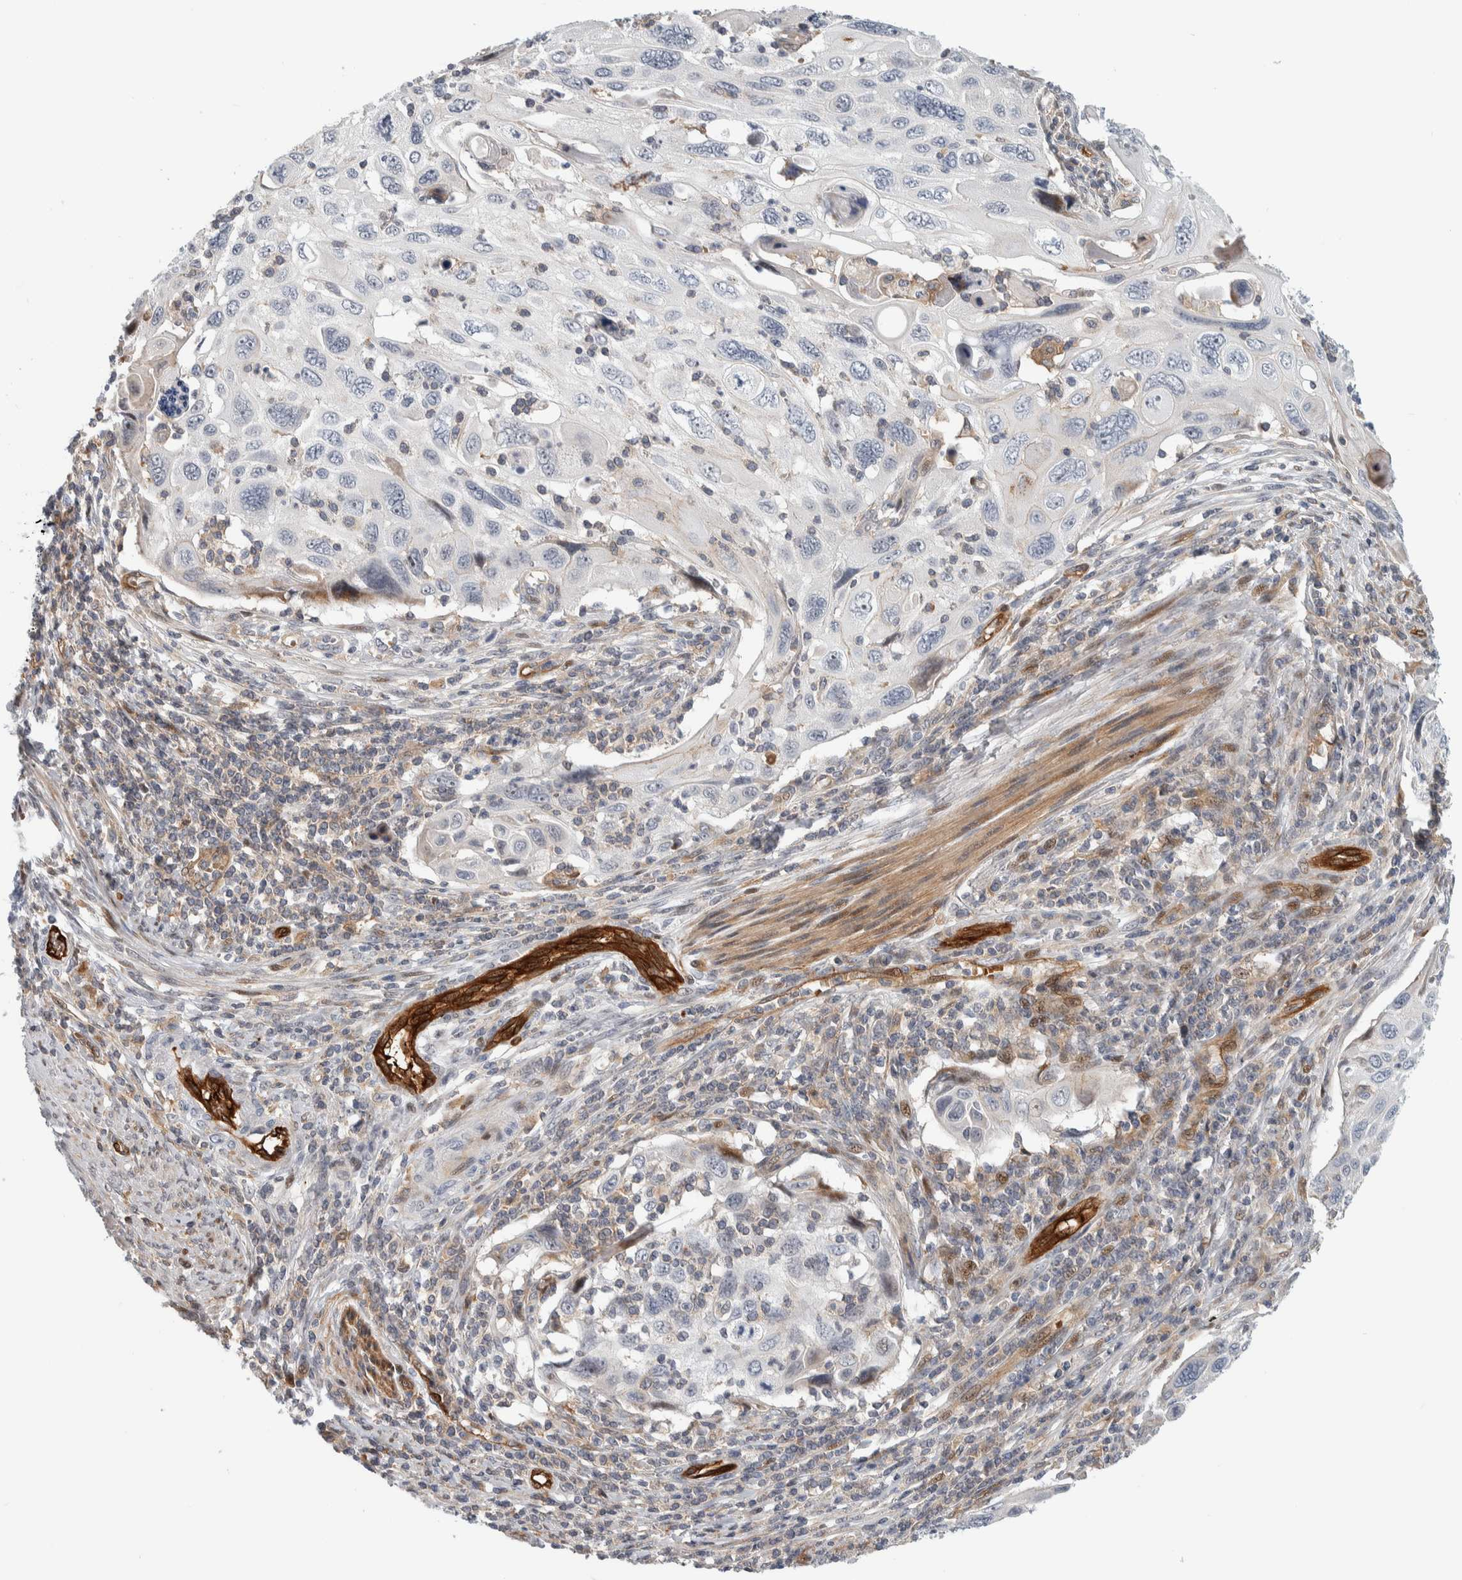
{"staining": {"intensity": "negative", "quantity": "none", "location": "none"}, "tissue": "cervical cancer", "cell_type": "Tumor cells", "image_type": "cancer", "snomed": [{"axis": "morphology", "description": "Squamous cell carcinoma, NOS"}, {"axis": "topography", "description": "Cervix"}], "caption": "A high-resolution image shows IHC staining of cervical cancer (squamous cell carcinoma), which exhibits no significant expression in tumor cells.", "gene": "MSL1", "patient": {"sex": "female", "age": 70}}